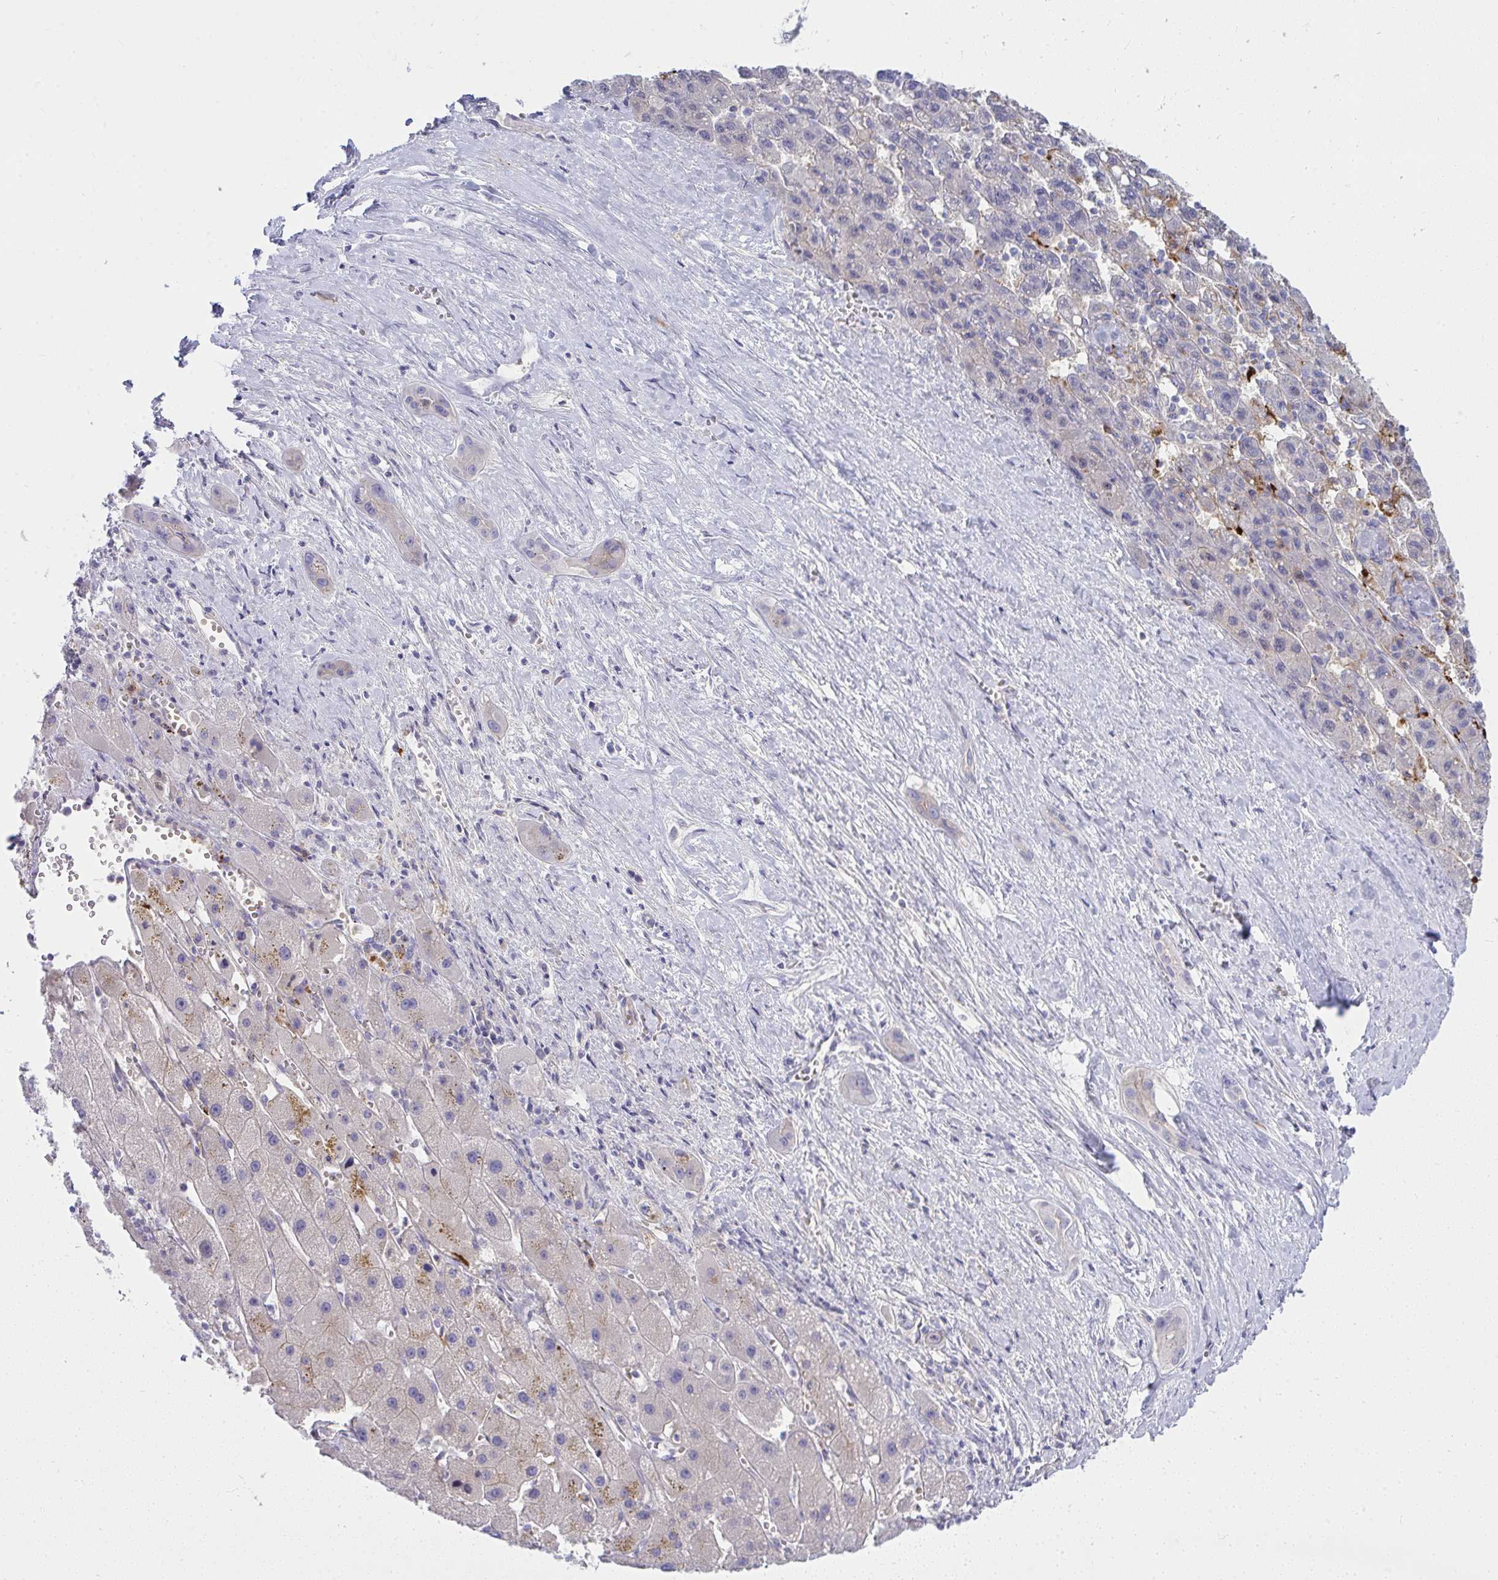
{"staining": {"intensity": "negative", "quantity": "none", "location": "none"}, "tissue": "liver cancer", "cell_type": "Tumor cells", "image_type": "cancer", "snomed": [{"axis": "morphology", "description": "Carcinoma, Hepatocellular, NOS"}, {"axis": "topography", "description": "Liver"}], "caption": "Immunohistochemistry (IHC) of liver cancer displays no expression in tumor cells. (DAB IHC visualized using brightfield microscopy, high magnification).", "gene": "LRRC36", "patient": {"sex": "female", "age": 82}}